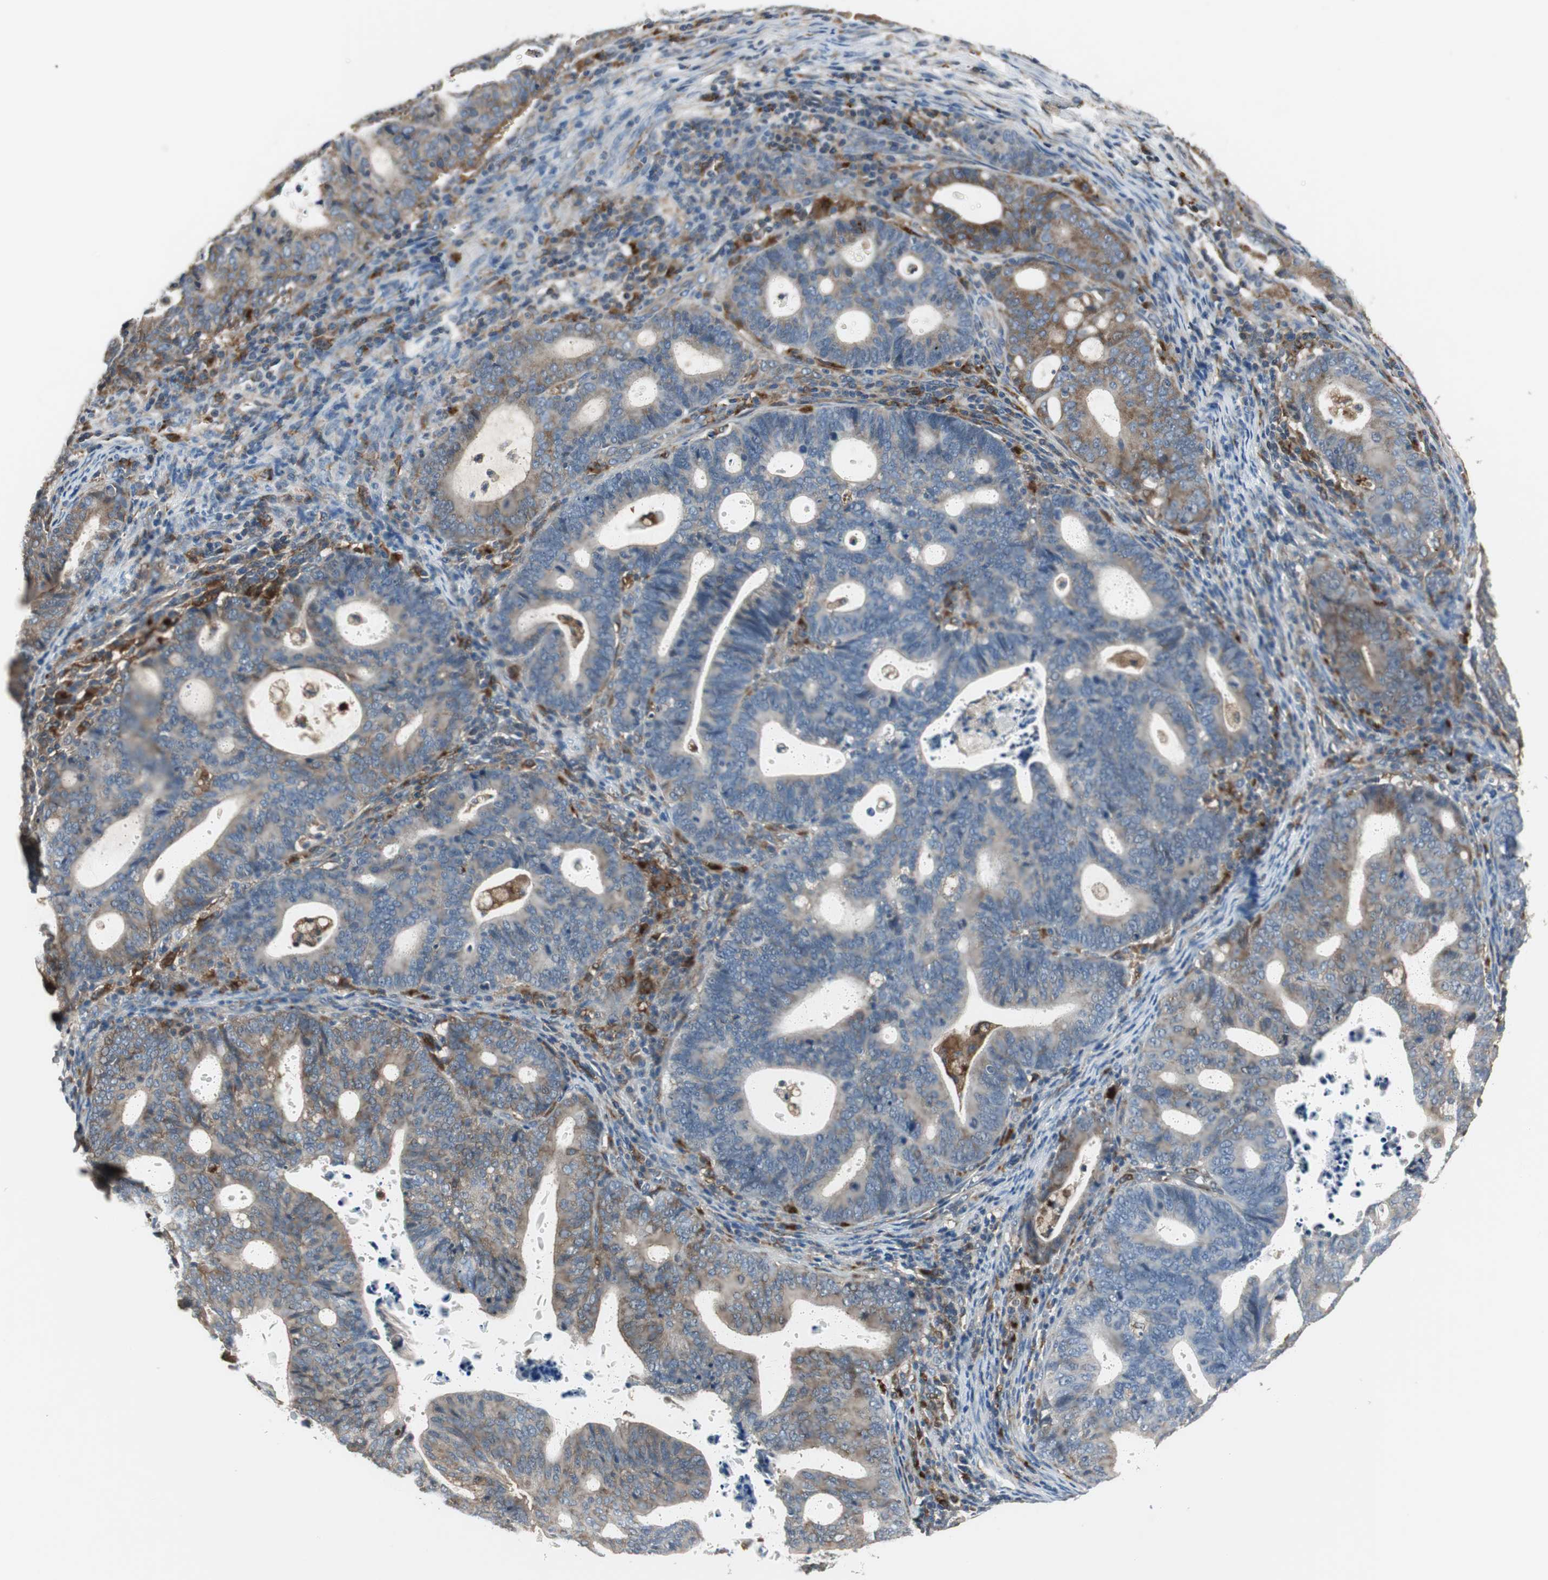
{"staining": {"intensity": "moderate", "quantity": "25%-75%", "location": "cytoplasmic/membranous"}, "tissue": "endometrial cancer", "cell_type": "Tumor cells", "image_type": "cancer", "snomed": [{"axis": "morphology", "description": "Adenocarcinoma, NOS"}, {"axis": "topography", "description": "Uterus"}], "caption": "Immunohistochemistry of human endometrial cancer demonstrates medium levels of moderate cytoplasmic/membranous positivity in approximately 25%-75% of tumor cells.", "gene": "NCK1", "patient": {"sex": "female", "age": 83}}